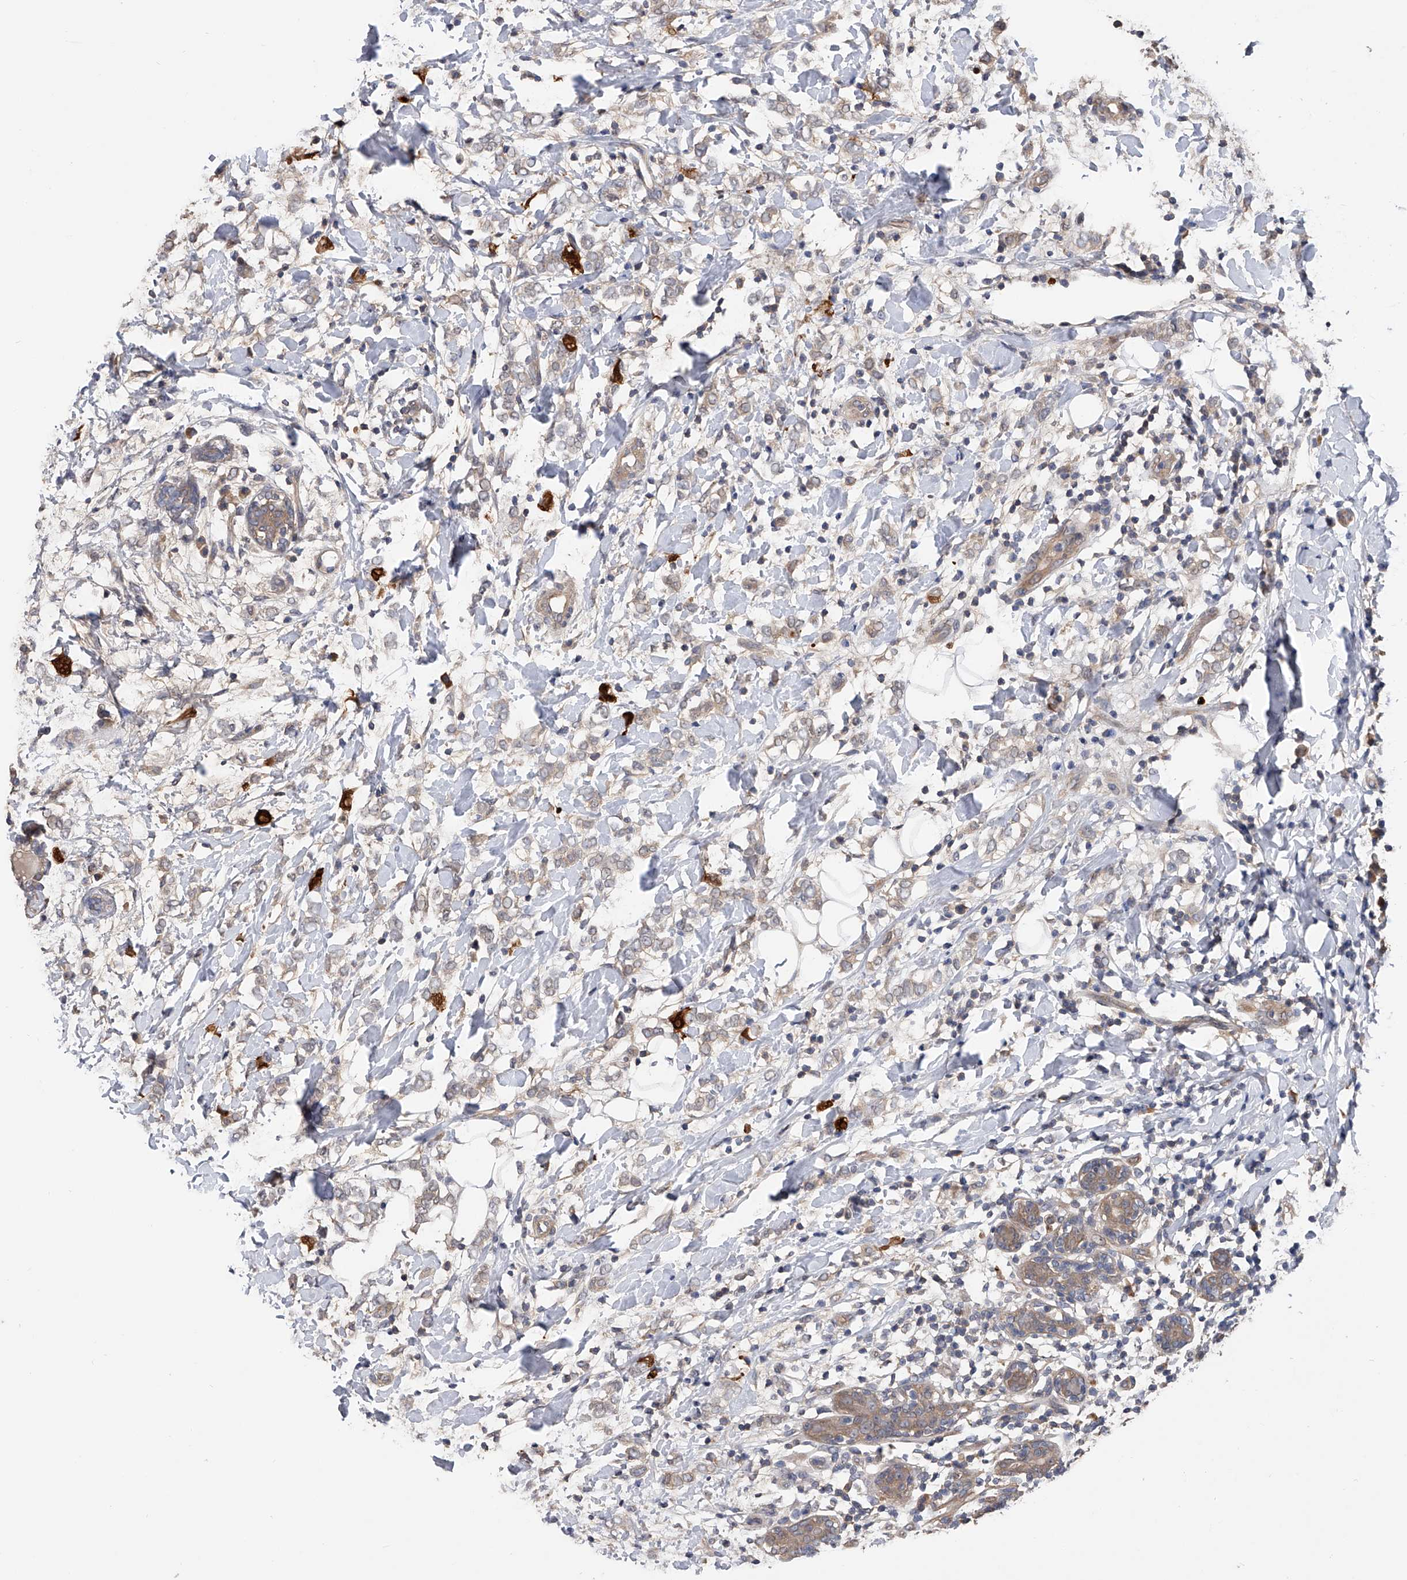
{"staining": {"intensity": "weak", "quantity": "25%-75%", "location": "cytoplasmic/membranous"}, "tissue": "breast cancer", "cell_type": "Tumor cells", "image_type": "cancer", "snomed": [{"axis": "morphology", "description": "Normal tissue, NOS"}, {"axis": "morphology", "description": "Lobular carcinoma"}, {"axis": "topography", "description": "Breast"}], "caption": "Lobular carcinoma (breast) stained with a brown dye exhibits weak cytoplasmic/membranous positive staining in approximately 25%-75% of tumor cells.", "gene": "CFAP298", "patient": {"sex": "female", "age": 47}}